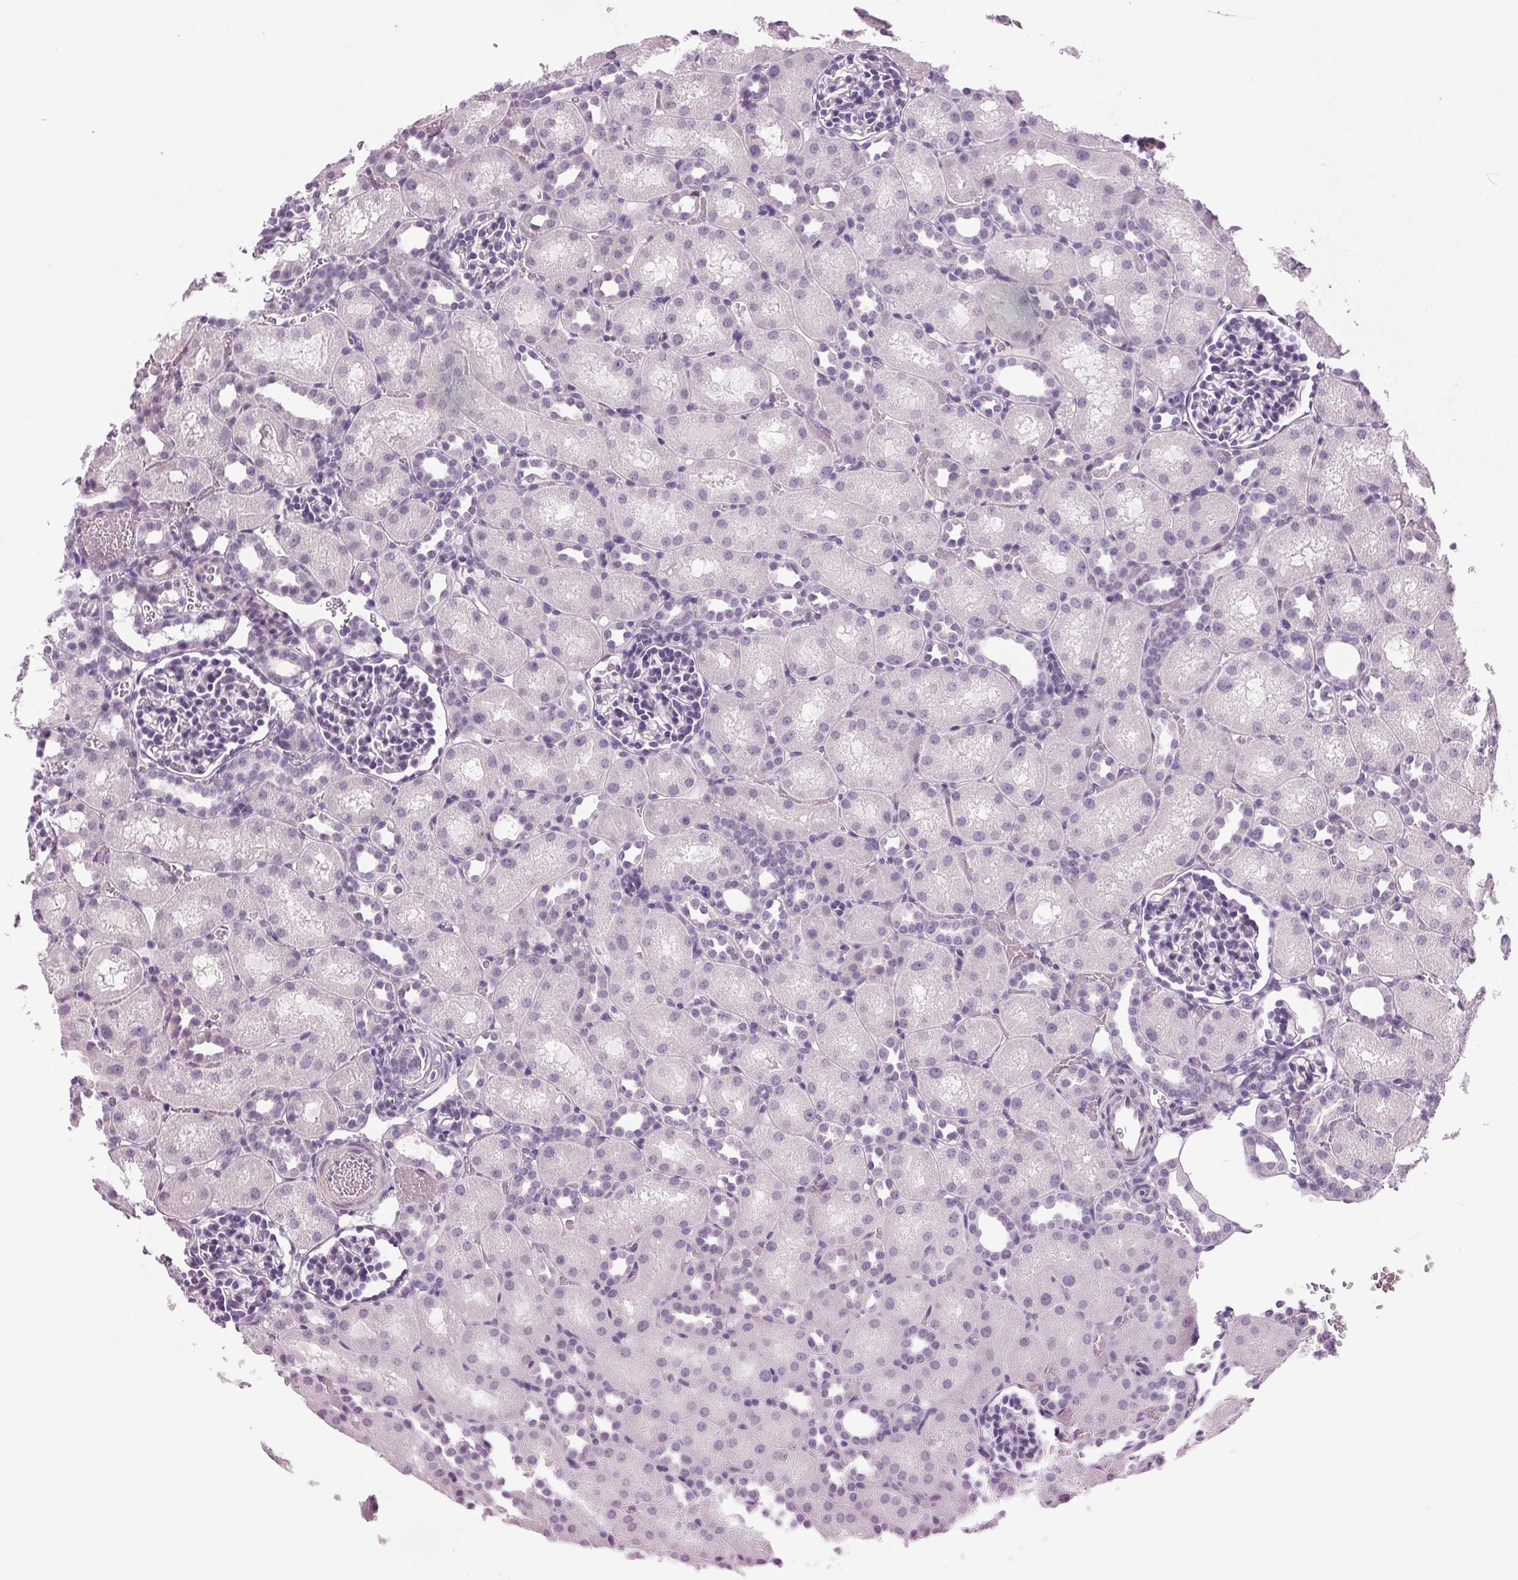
{"staining": {"intensity": "negative", "quantity": "none", "location": "none"}, "tissue": "kidney", "cell_type": "Cells in glomeruli", "image_type": "normal", "snomed": [{"axis": "morphology", "description": "Normal tissue, NOS"}, {"axis": "topography", "description": "Kidney"}], "caption": "IHC of benign kidney demonstrates no positivity in cells in glomeruli.", "gene": "DNAH12", "patient": {"sex": "male", "age": 1}}